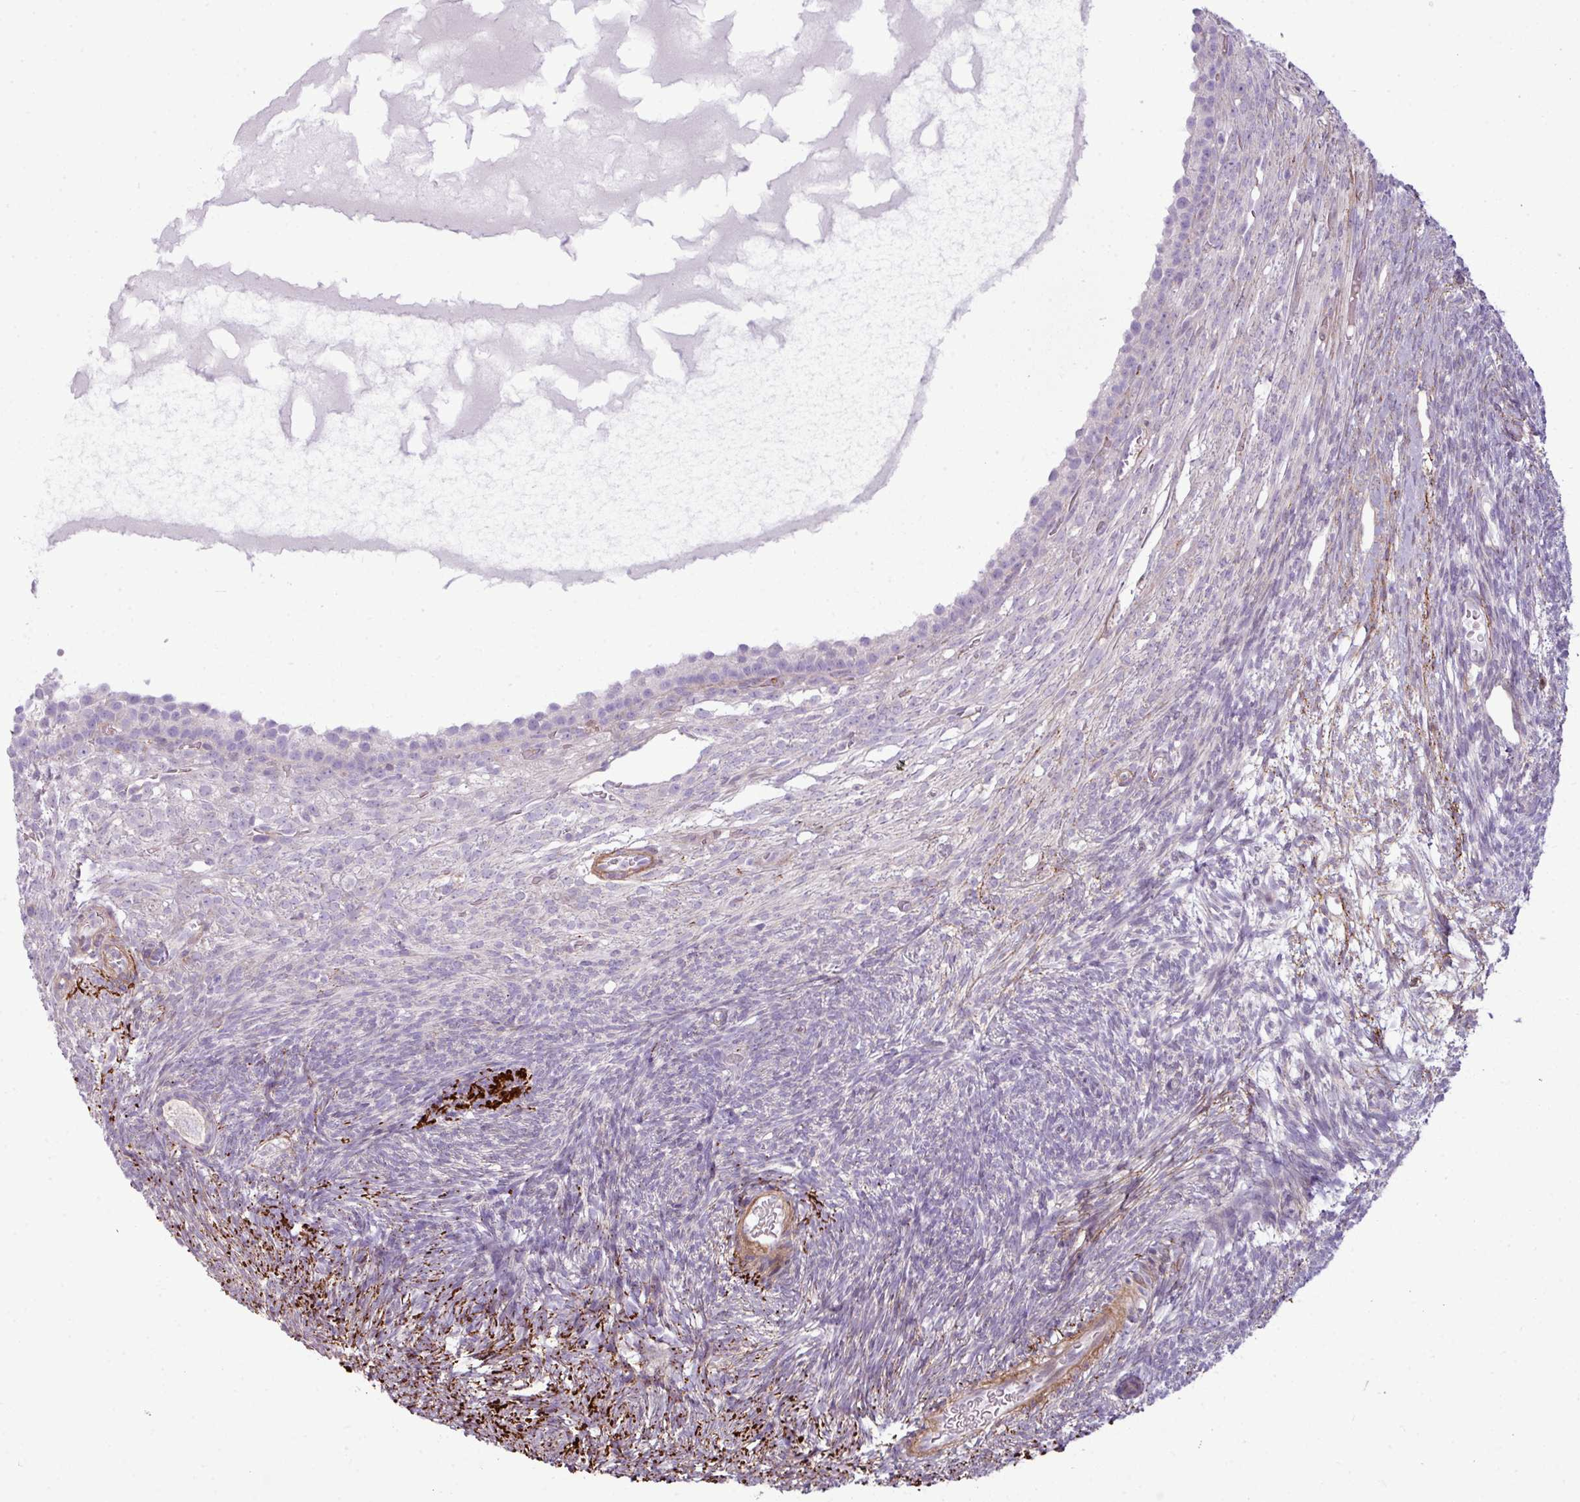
{"staining": {"intensity": "negative", "quantity": "none", "location": "none"}, "tissue": "ovary", "cell_type": "Follicle cells", "image_type": "normal", "snomed": [{"axis": "morphology", "description": "Normal tissue, NOS"}, {"axis": "topography", "description": "Ovary"}], "caption": "An image of human ovary is negative for staining in follicle cells. The staining is performed using DAB brown chromogen with nuclei counter-stained in using hematoxylin.", "gene": "COL8A1", "patient": {"sex": "female", "age": 39}}